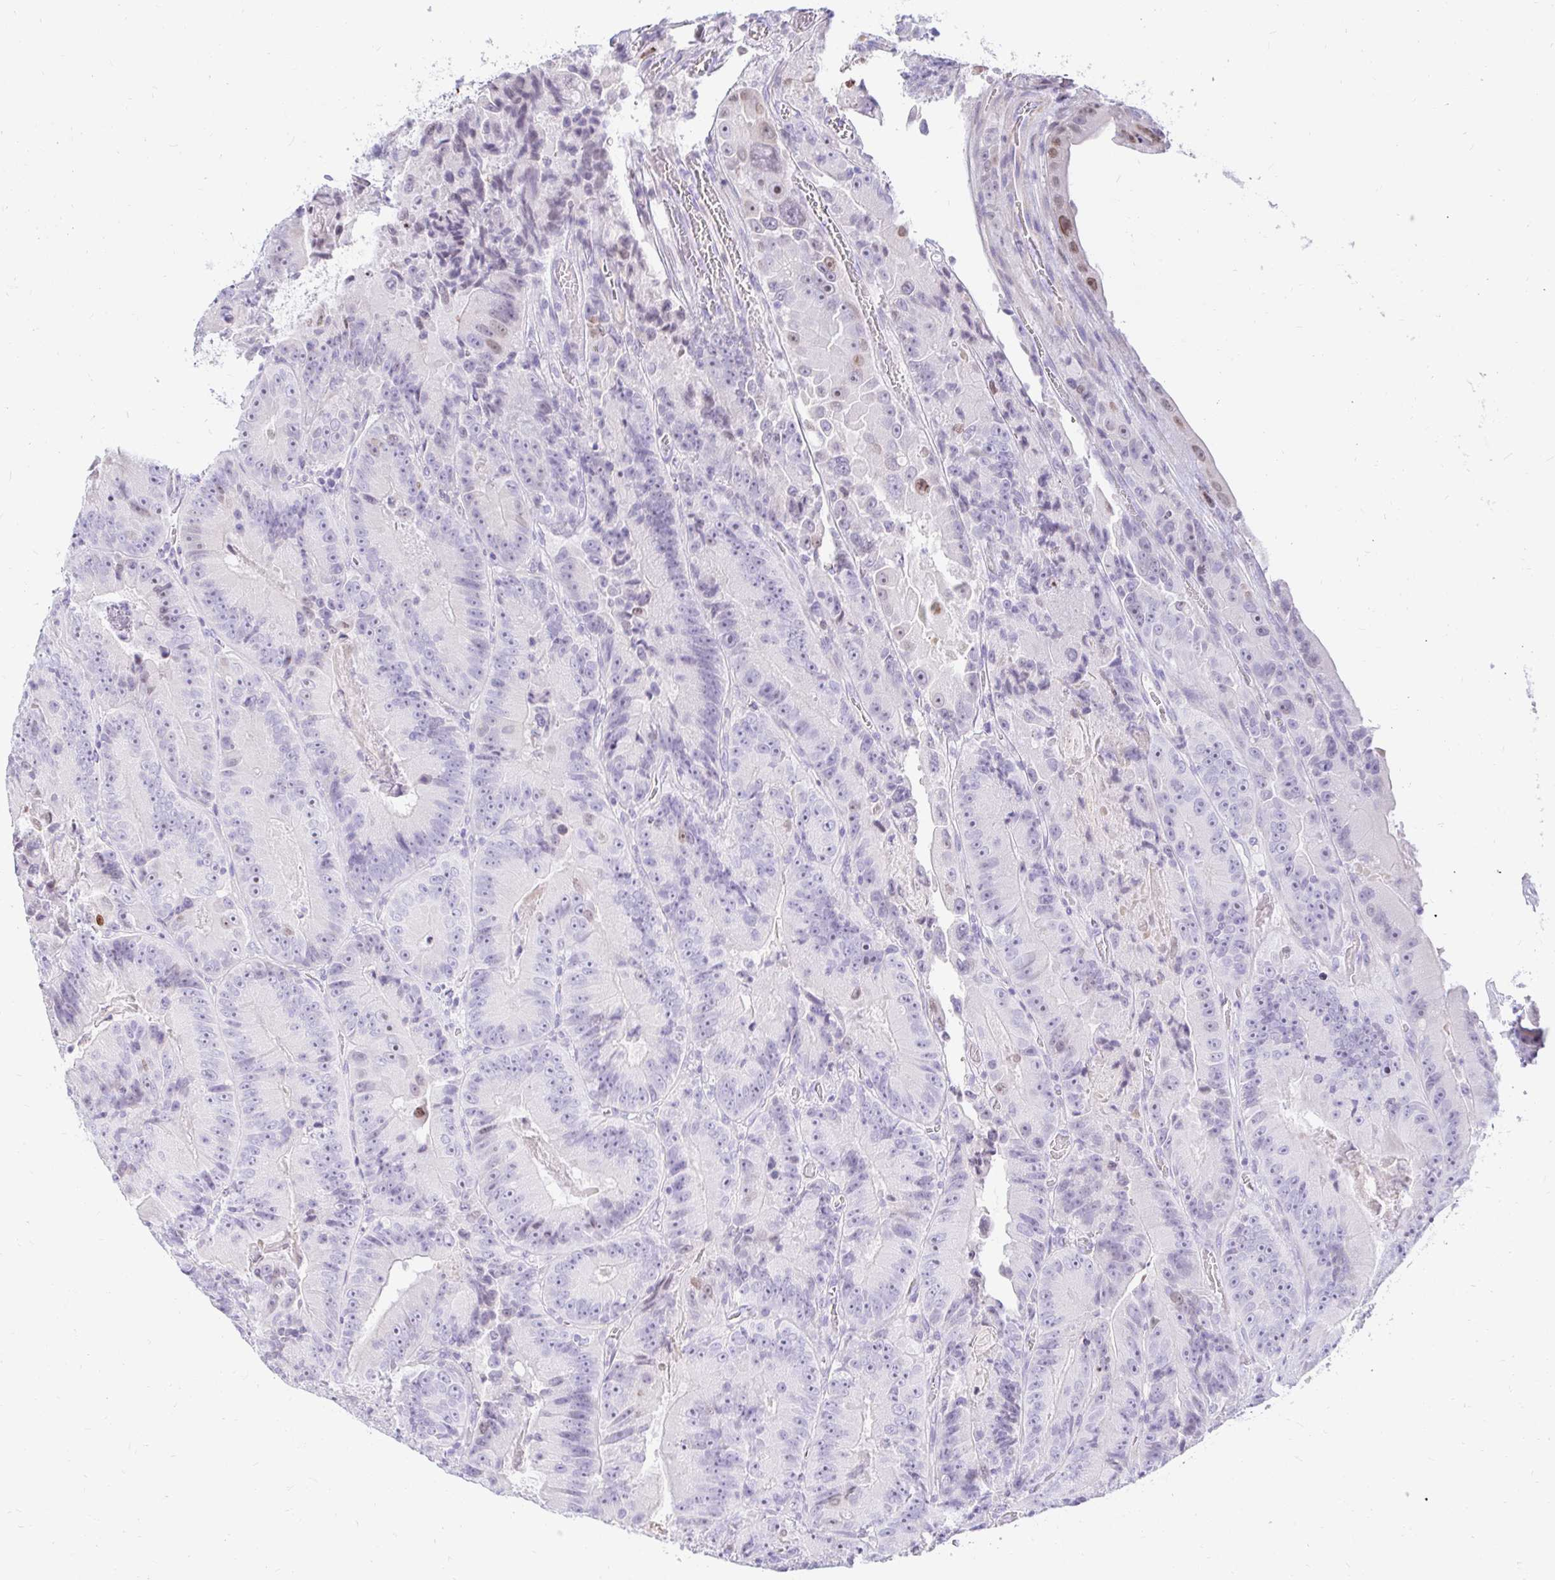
{"staining": {"intensity": "negative", "quantity": "none", "location": "none"}, "tissue": "colorectal cancer", "cell_type": "Tumor cells", "image_type": "cancer", "snomed": [{"axis": "morphology", "description": "Adenocarcinoma, NOS"}, {"axis": "topography", "description": "Colon"}], "caption": "This image is of colorectal cancer (adenocarcinoma) stained with immunohistochemistry (IHC) to label a protein in brown with the nuclei are counter-stained blue. There is no expression in tumor cells.", "gene": "CAPSL", "patient": {"sex": "female", "age": 86}}